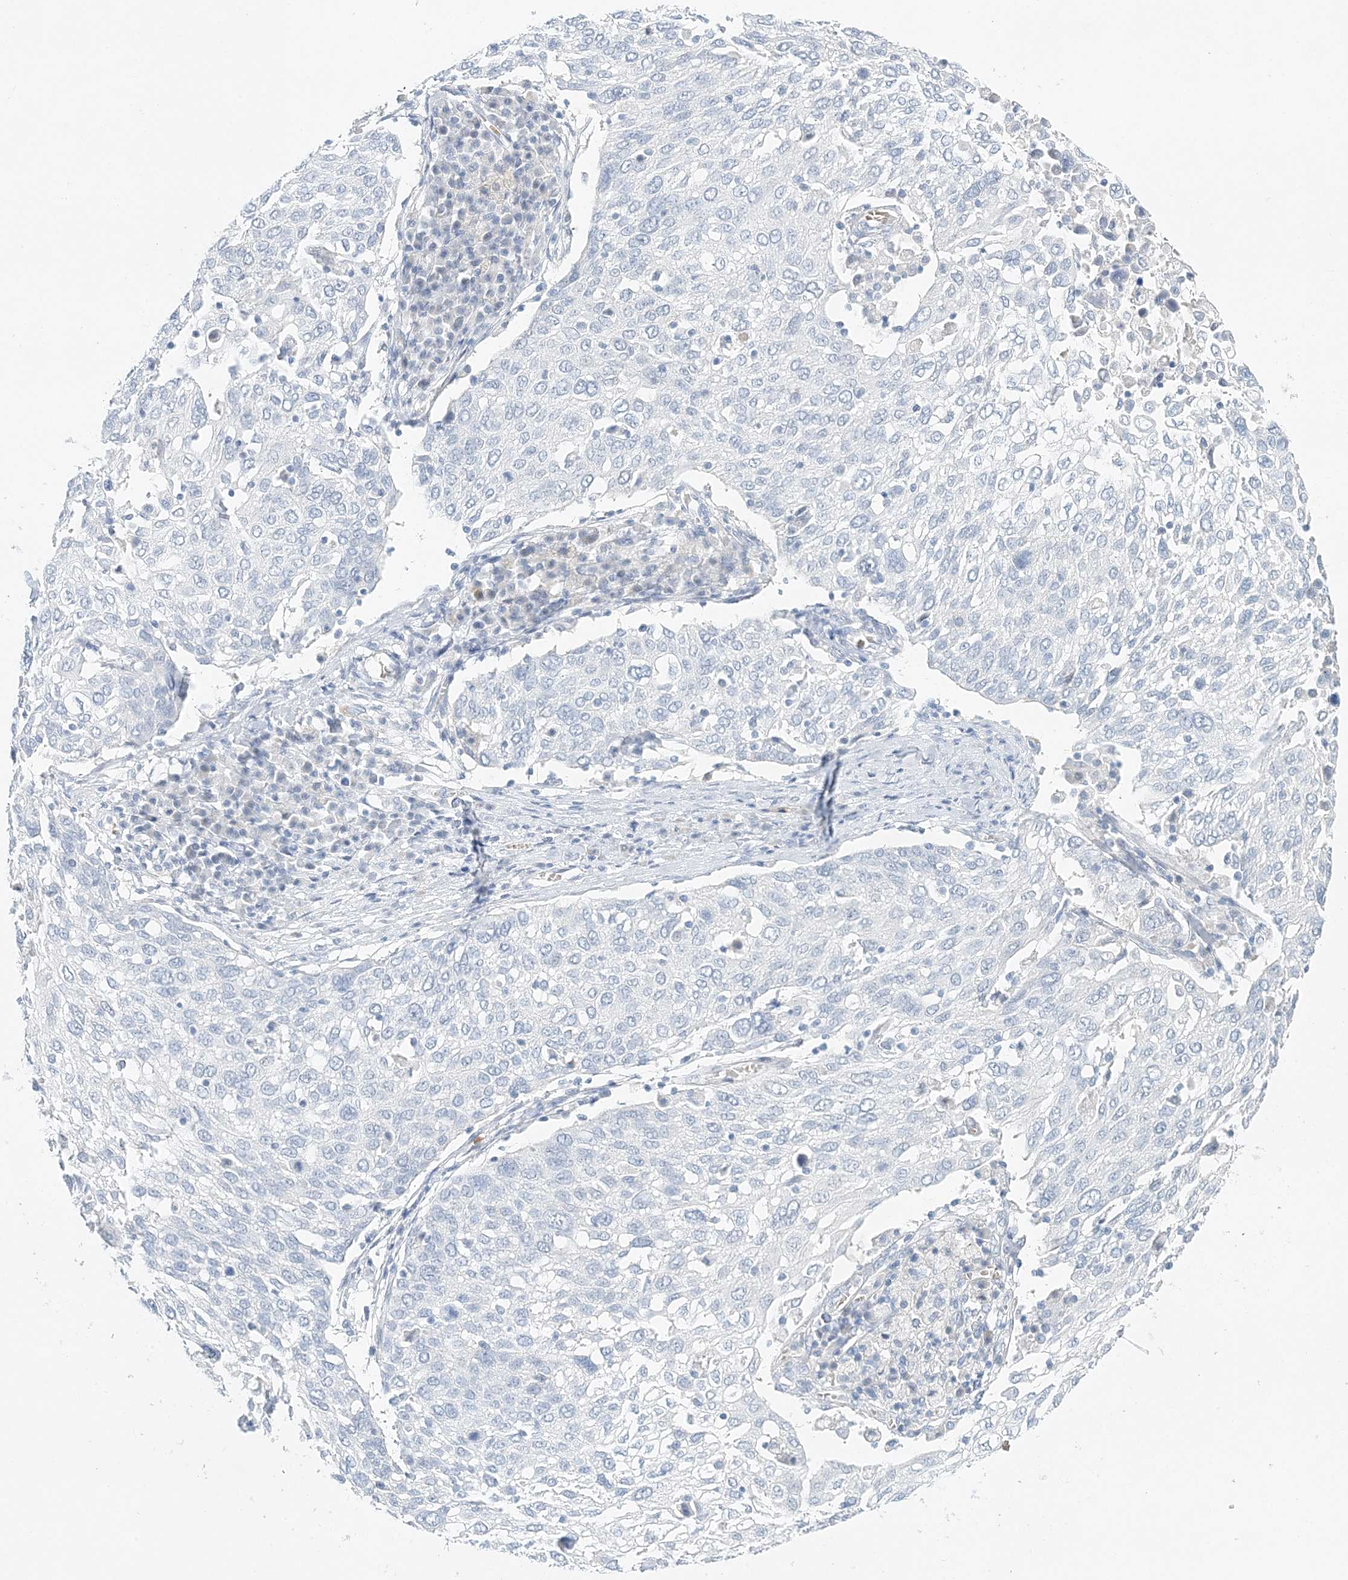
{"staining": {"intensity": "negative", "quantity": "none", "location": "none"}, "tissue": "lung cancer", "cell_type": "Tumor cells", "image_type": "cancer", "snomed": [{"axis": "morphology", "description": "Squamous cell carcinoma, NOS"}, {"axis": "topography", "description": "Lung"}], "caption": "The photomicrograph exhibits no staining of tumor cells in squamous cell carcinoma (lung).", "gene": "VILL", "patient": {"sex": "male", "age": 65}}